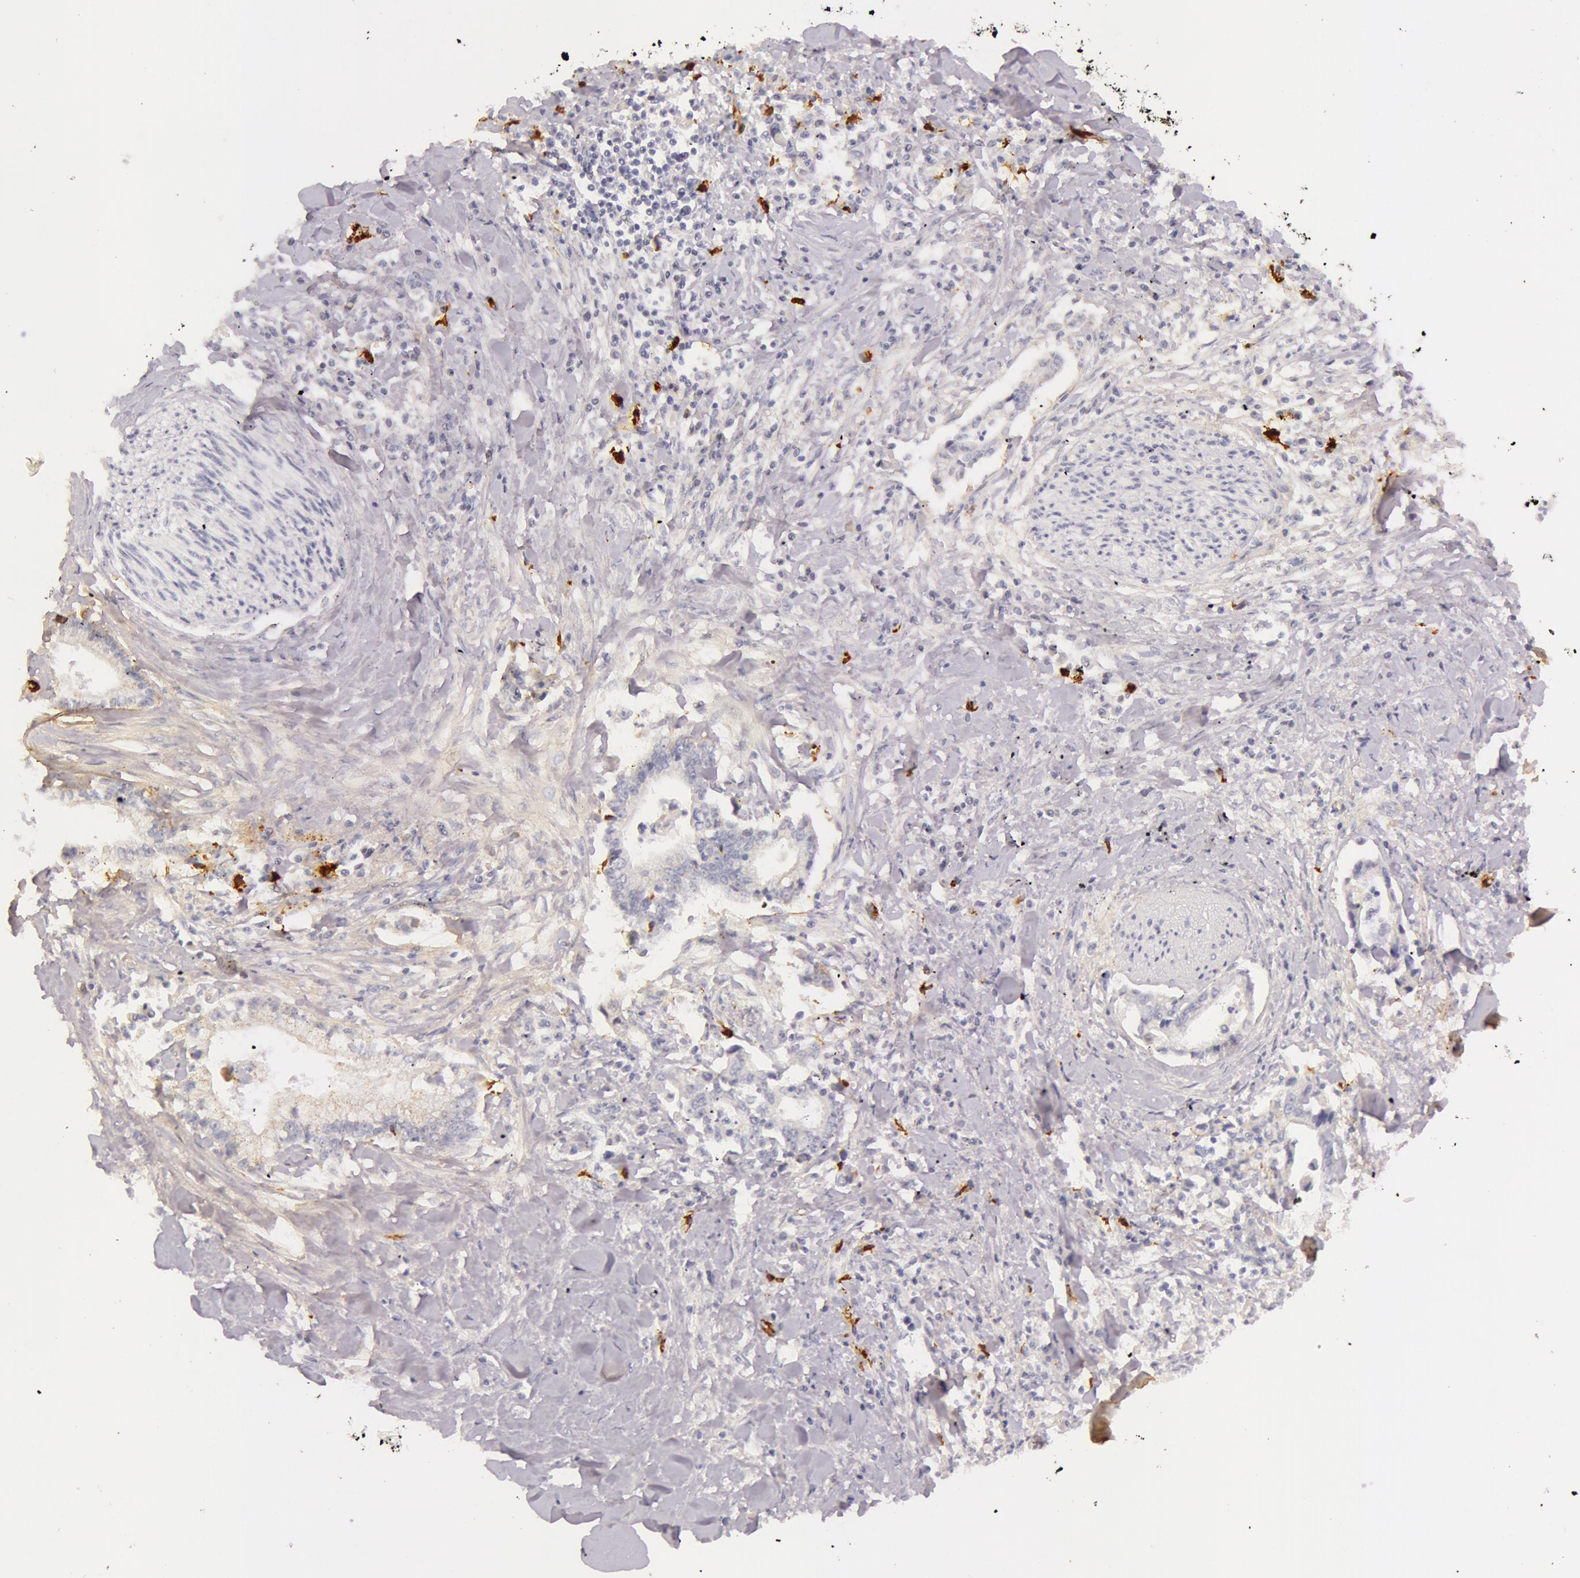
{"staining": {"intensity": "negative", "quantity": "none", "location": "none"}, "tissue": "liver cancer", "cell_type": "Tumor cells", "image_type": "cancer", "snomed": [{"axis": "morphology", "description": "Cholangiocarcinoma"}, {"axis": "topography", "description": "Liver"}], "caption": "Immunohistochemical staining of human liver cancer (cholangiocarcinoma) exhibits no significant staining in tumor cells.", "gene": "C4BPA", "patient": {"sex": "male", "age": 57}}